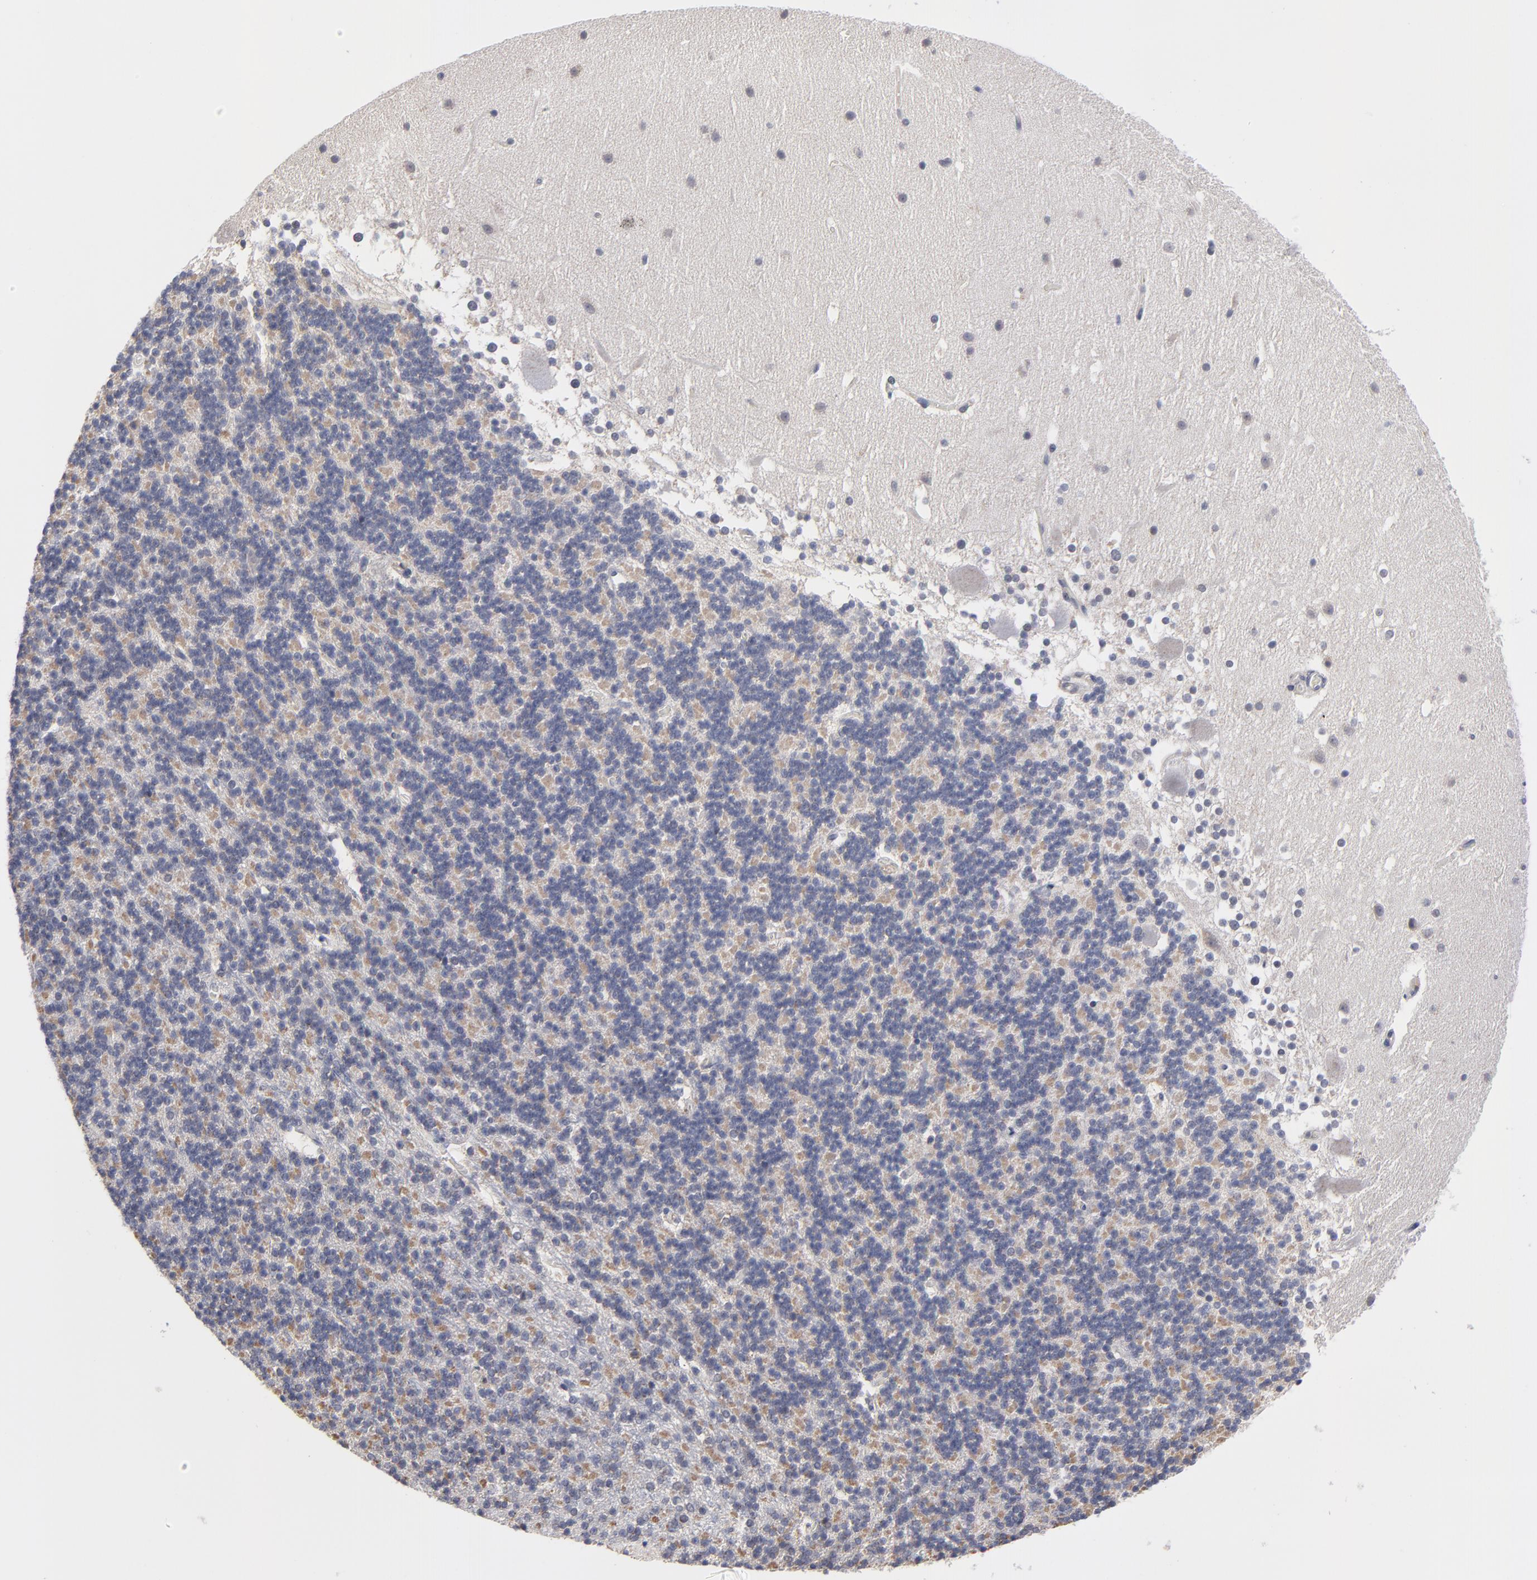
{"staining": {"intensity": "negative", "quantity": "none", "location": "none"}, "tissue": "cerebellum", "cell_type": "Cells in granular layer", "image_type": "normal", "snomed": [{"axis": "morphology", "description": "Normal tissue, NOS"}, {"axis": "topography", "description": "Cerebellum"}], "caption": "This is an immunohistochemistry micrograph of benign cerebellum. There is no staining in cells in granular layer.", "gene": "ZNF157", "patient": {"sex": "female", "age": 19}}